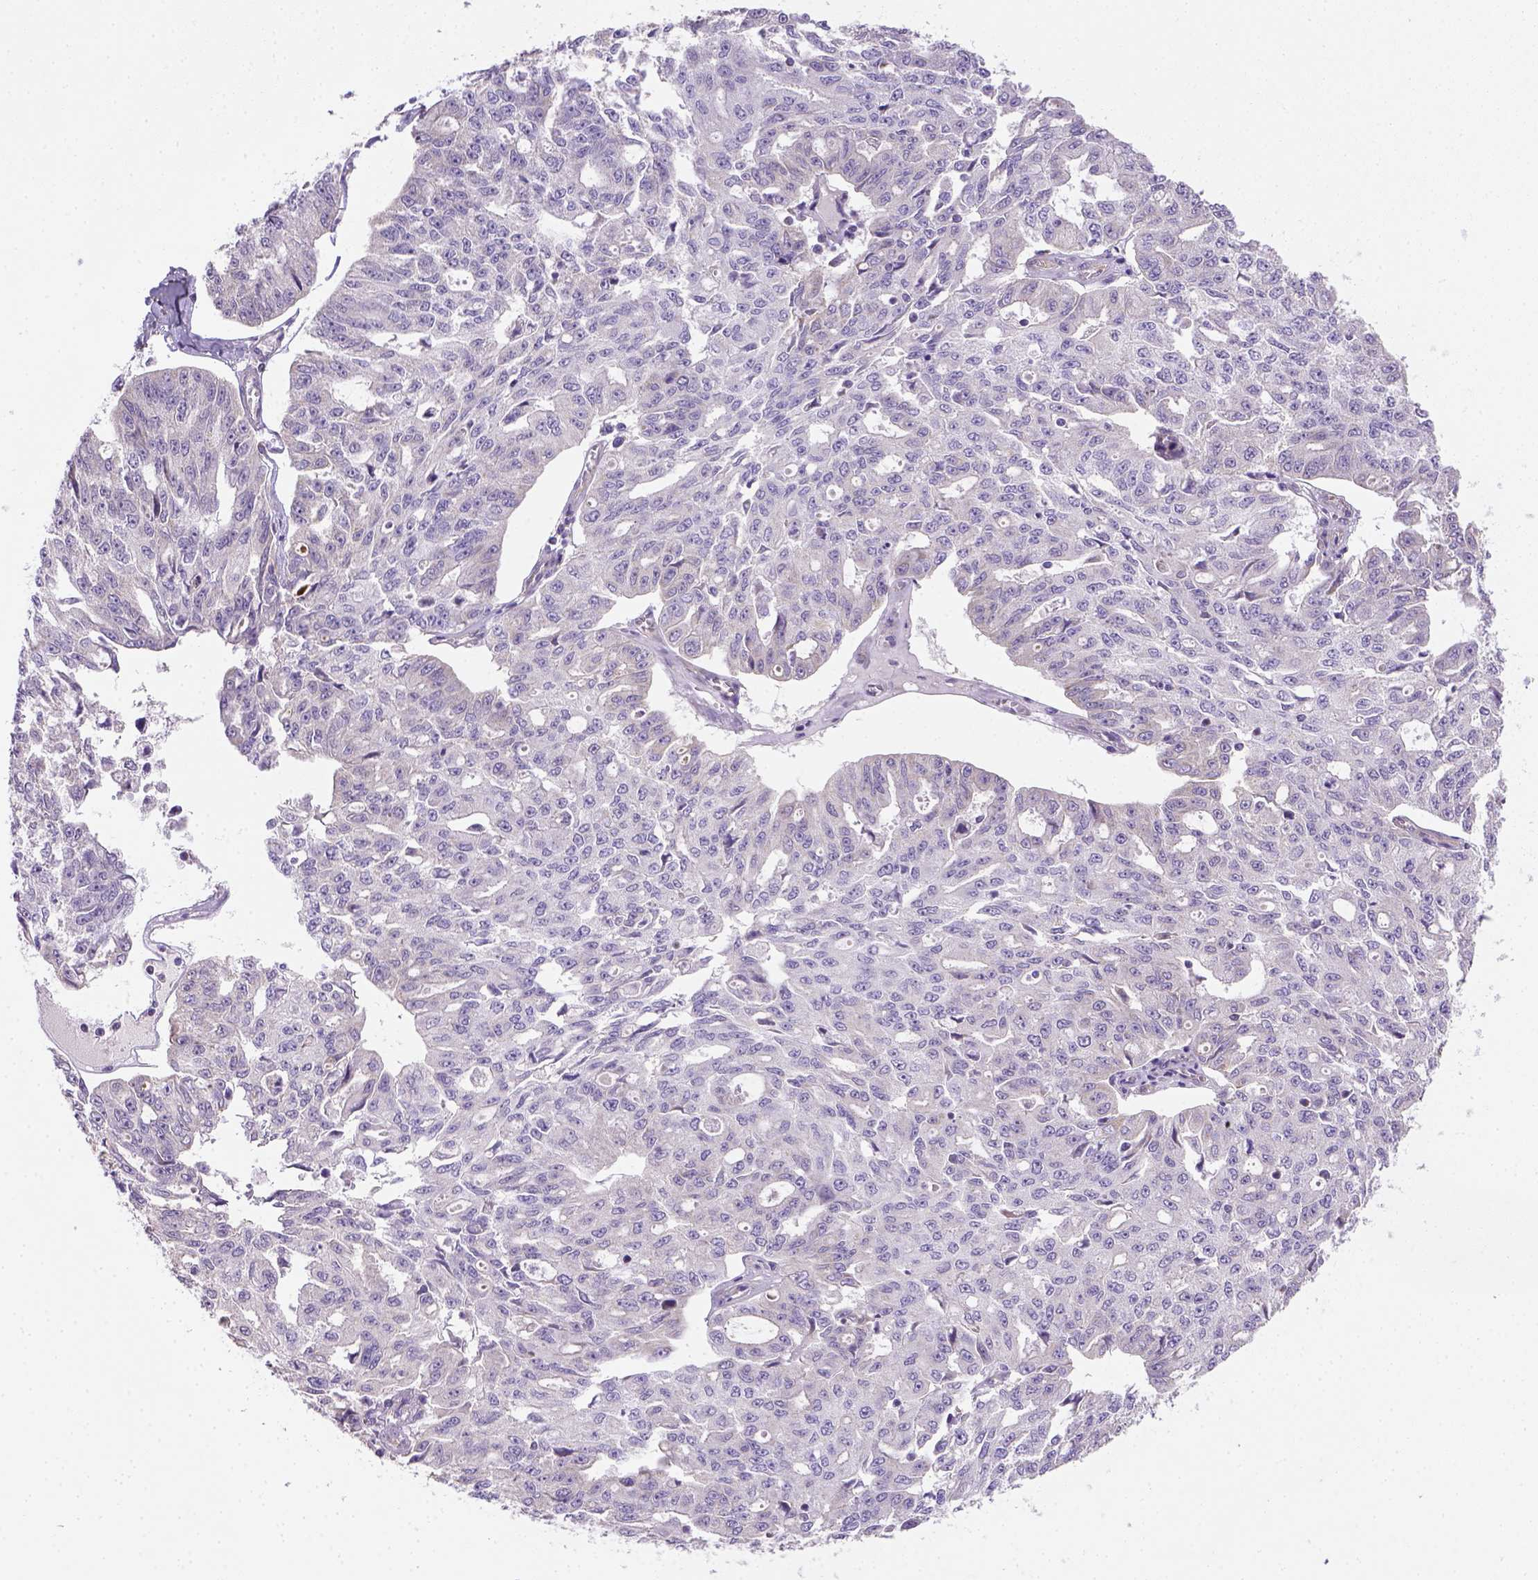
{"staining": {"intensity": "negative", "quantity": "none", "location": "none"}, "tissue": "ovarian cancer", "cell_type": "Tumor cells", "image_type": "cancer", "snomed": [{"axis": "morphology", "description": "Carcinoma, endometroid"}, {"axis": "topography", "description": "Ovary"}], "caption": "Micrograph shows no protein expression in tumor cells of ovarian cancer (endometroid carcinoma) tissue. (DAB IHC visualized using brightfield microscopy, high magnification).", "gene": "HTRA1", "patient": {"sex": "female", "age": 65}}